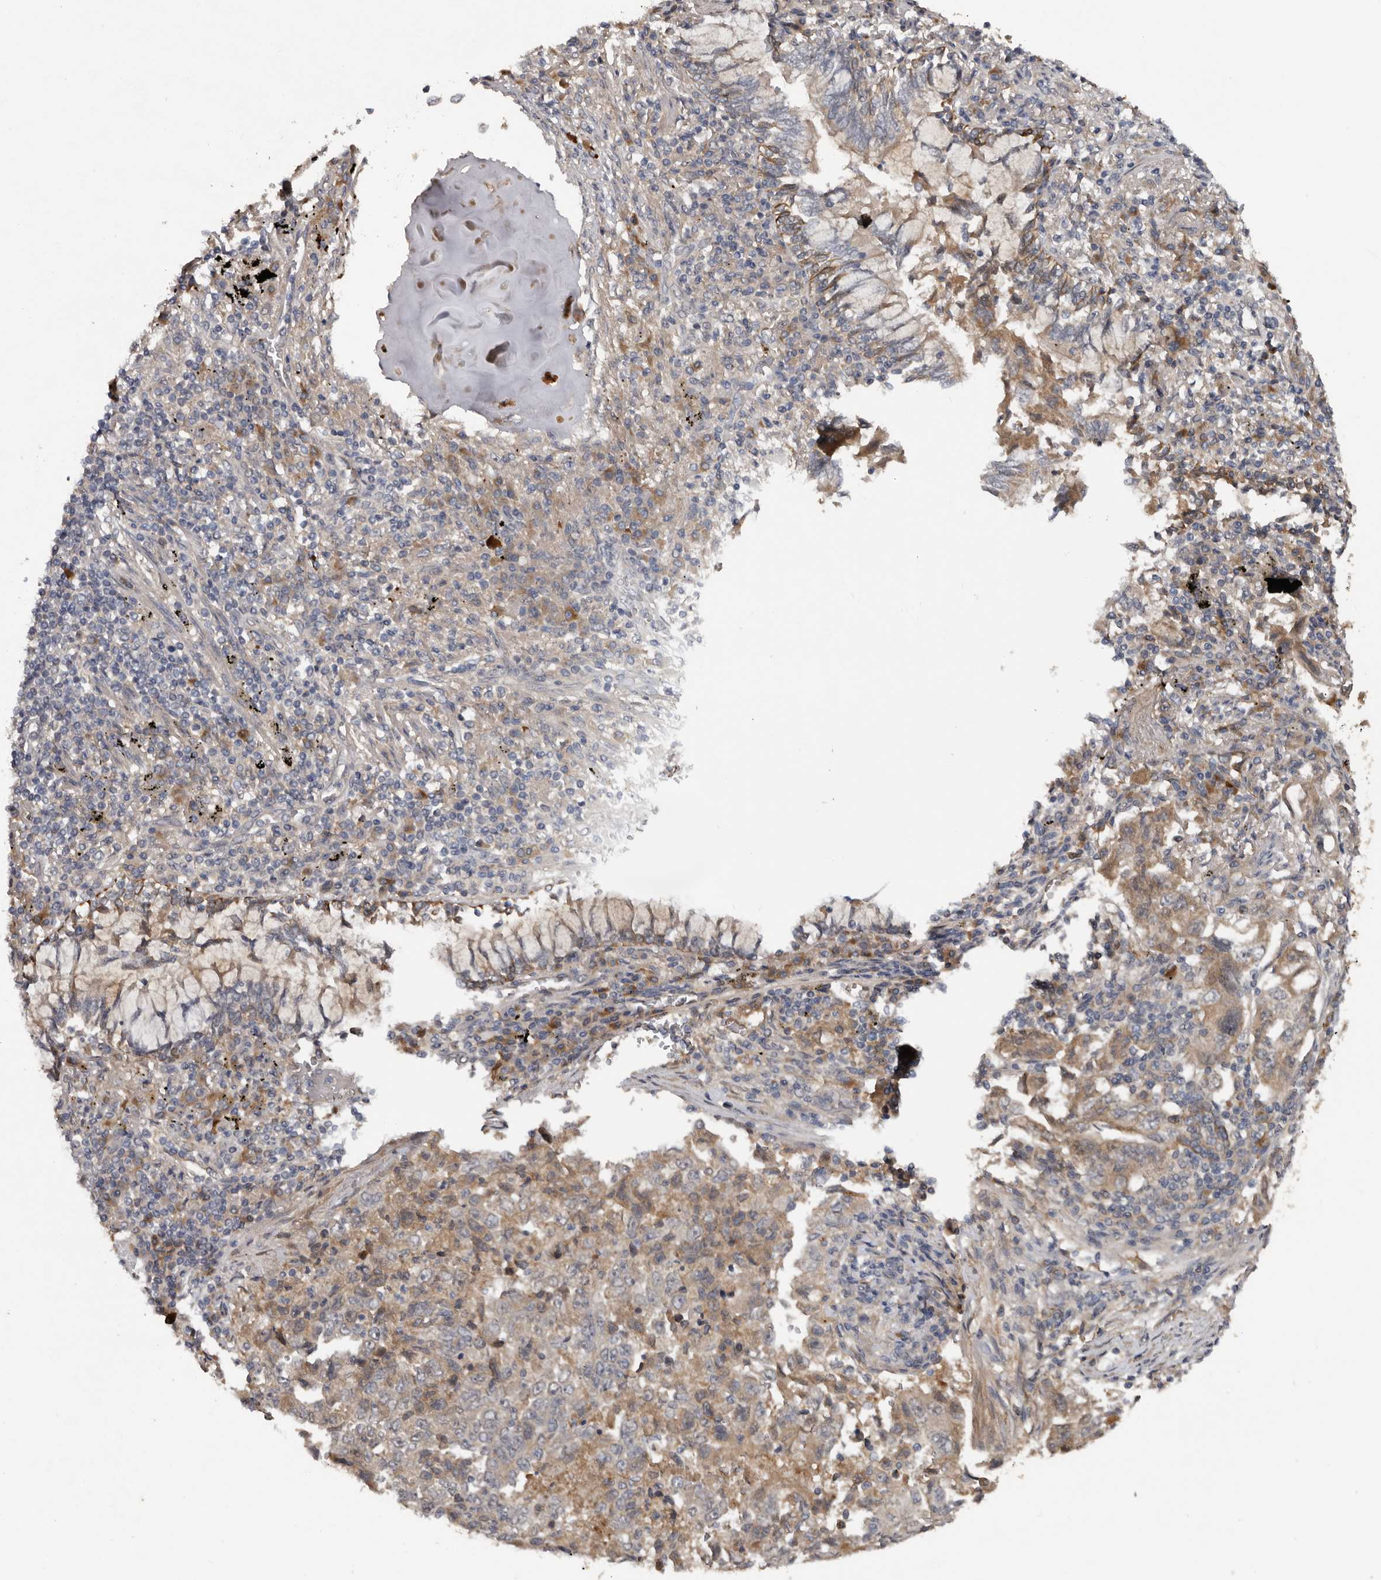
{"staining": {"intensity": "weak", "quantity": "25%-75%", "location": "cytoplasmic/membranous"}, "tissue": "lung cancer", "cell_type": "Tumor cells", "image_type": "cancer", "snomed": [{"axis": "morphology", "description": "Adenocarcinoma, NOS"}, {"axis": "topography", "description": "Lung"}], "caption": "Human lung cancer stained with a protein marker reveals weak staining in tumor cells.", "gene": "DNAJB4", "patient": {"sex": "female", "age": 51}}